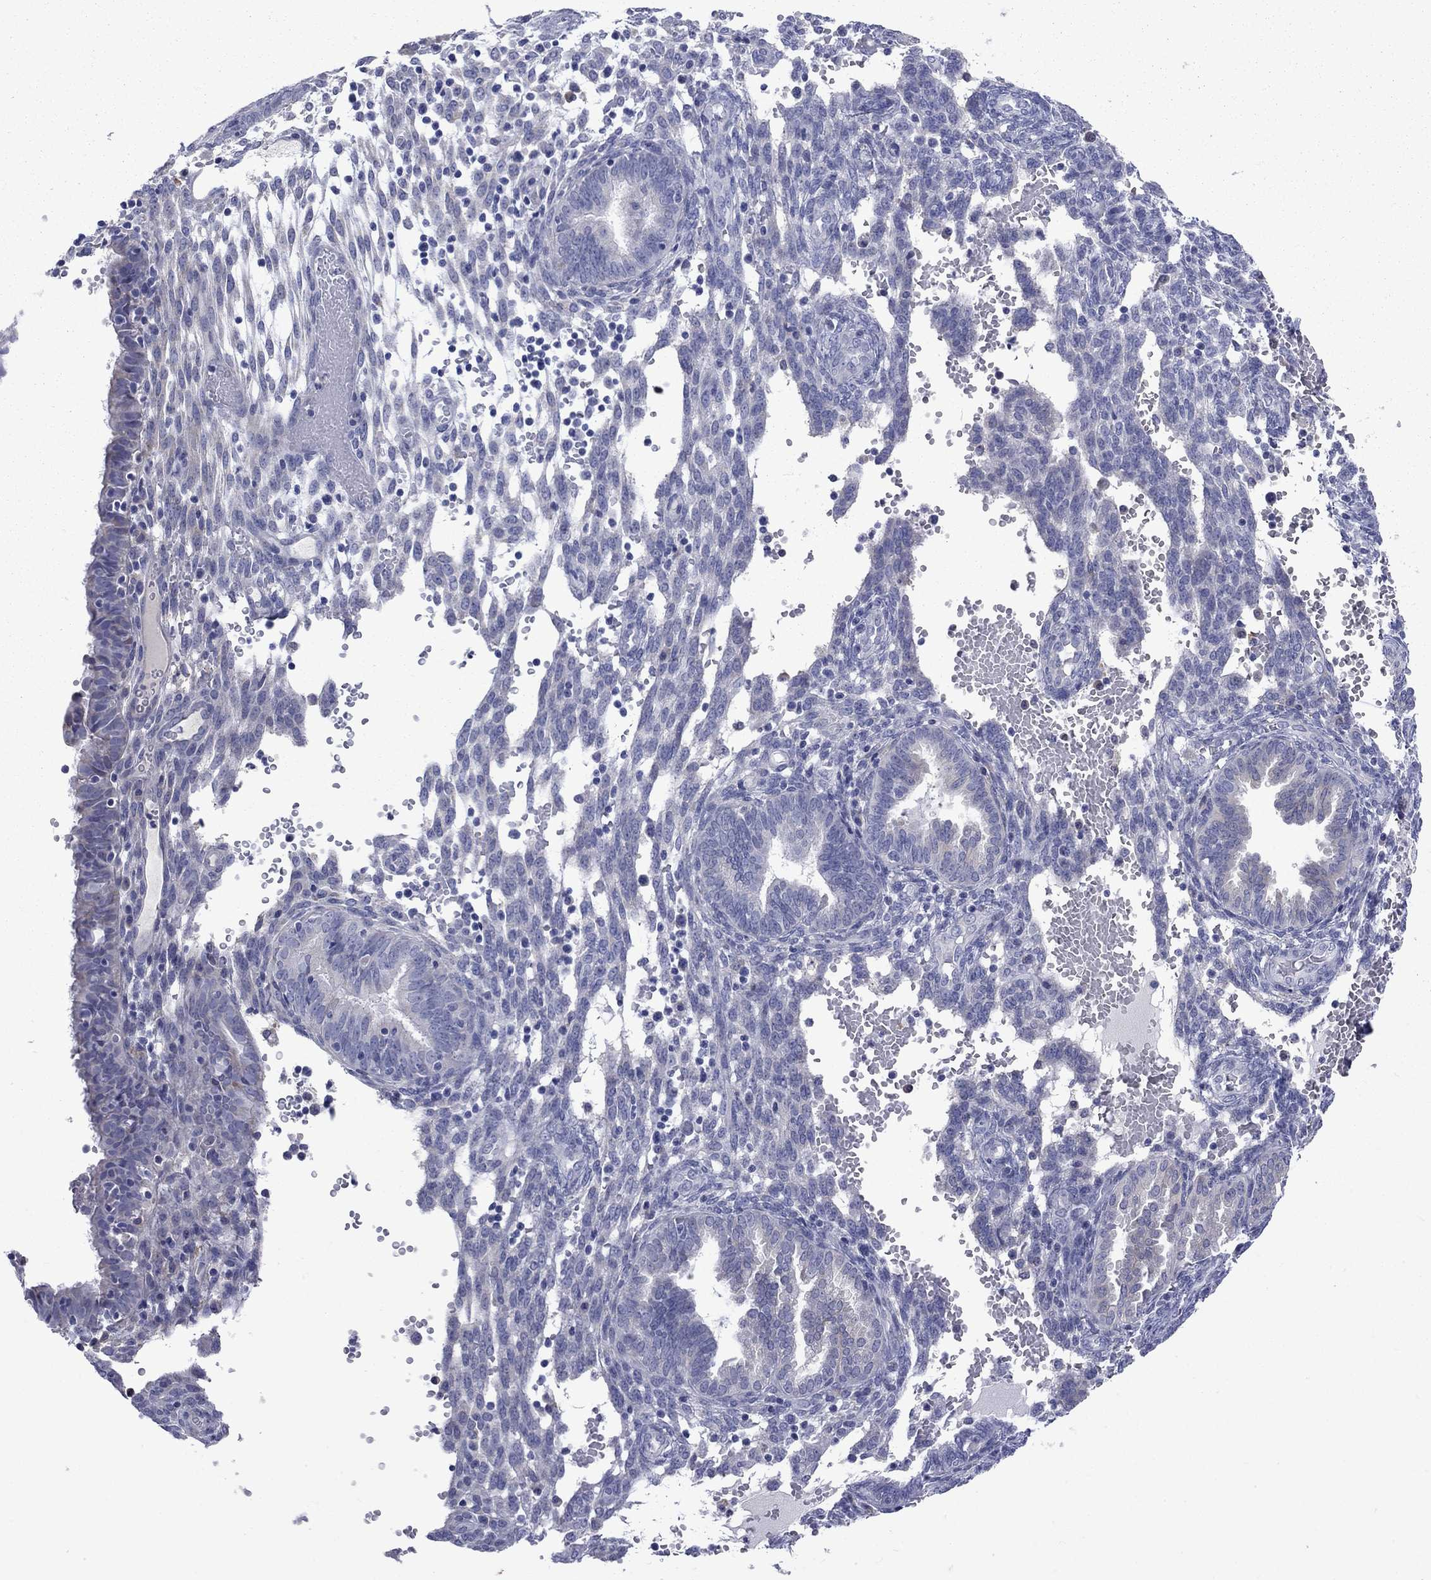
{"staining": {"intensity": "negative", "quantity": "none", "location": "none"}, "tissue": "endometrium", "cell_type": "Cells in endometrial stroma", "image_type": "normal", "snomed": [{"axis": "morphology", "description": "Normal tissue, NOS"}, {"axis": "topography", "description": "Endometrium"}], "caption": "A micrograph of endometrium stained for a protein displays no brown staining in cells in endometrial stroma. The staining was performed using DAB to visualize the protein expression in brown, while the nuclei were stained in blue with hematoxylin (Magnification: 20x).", "gene": "TMPRSS11A", "patient": {"sex": "female", "age": 42}}